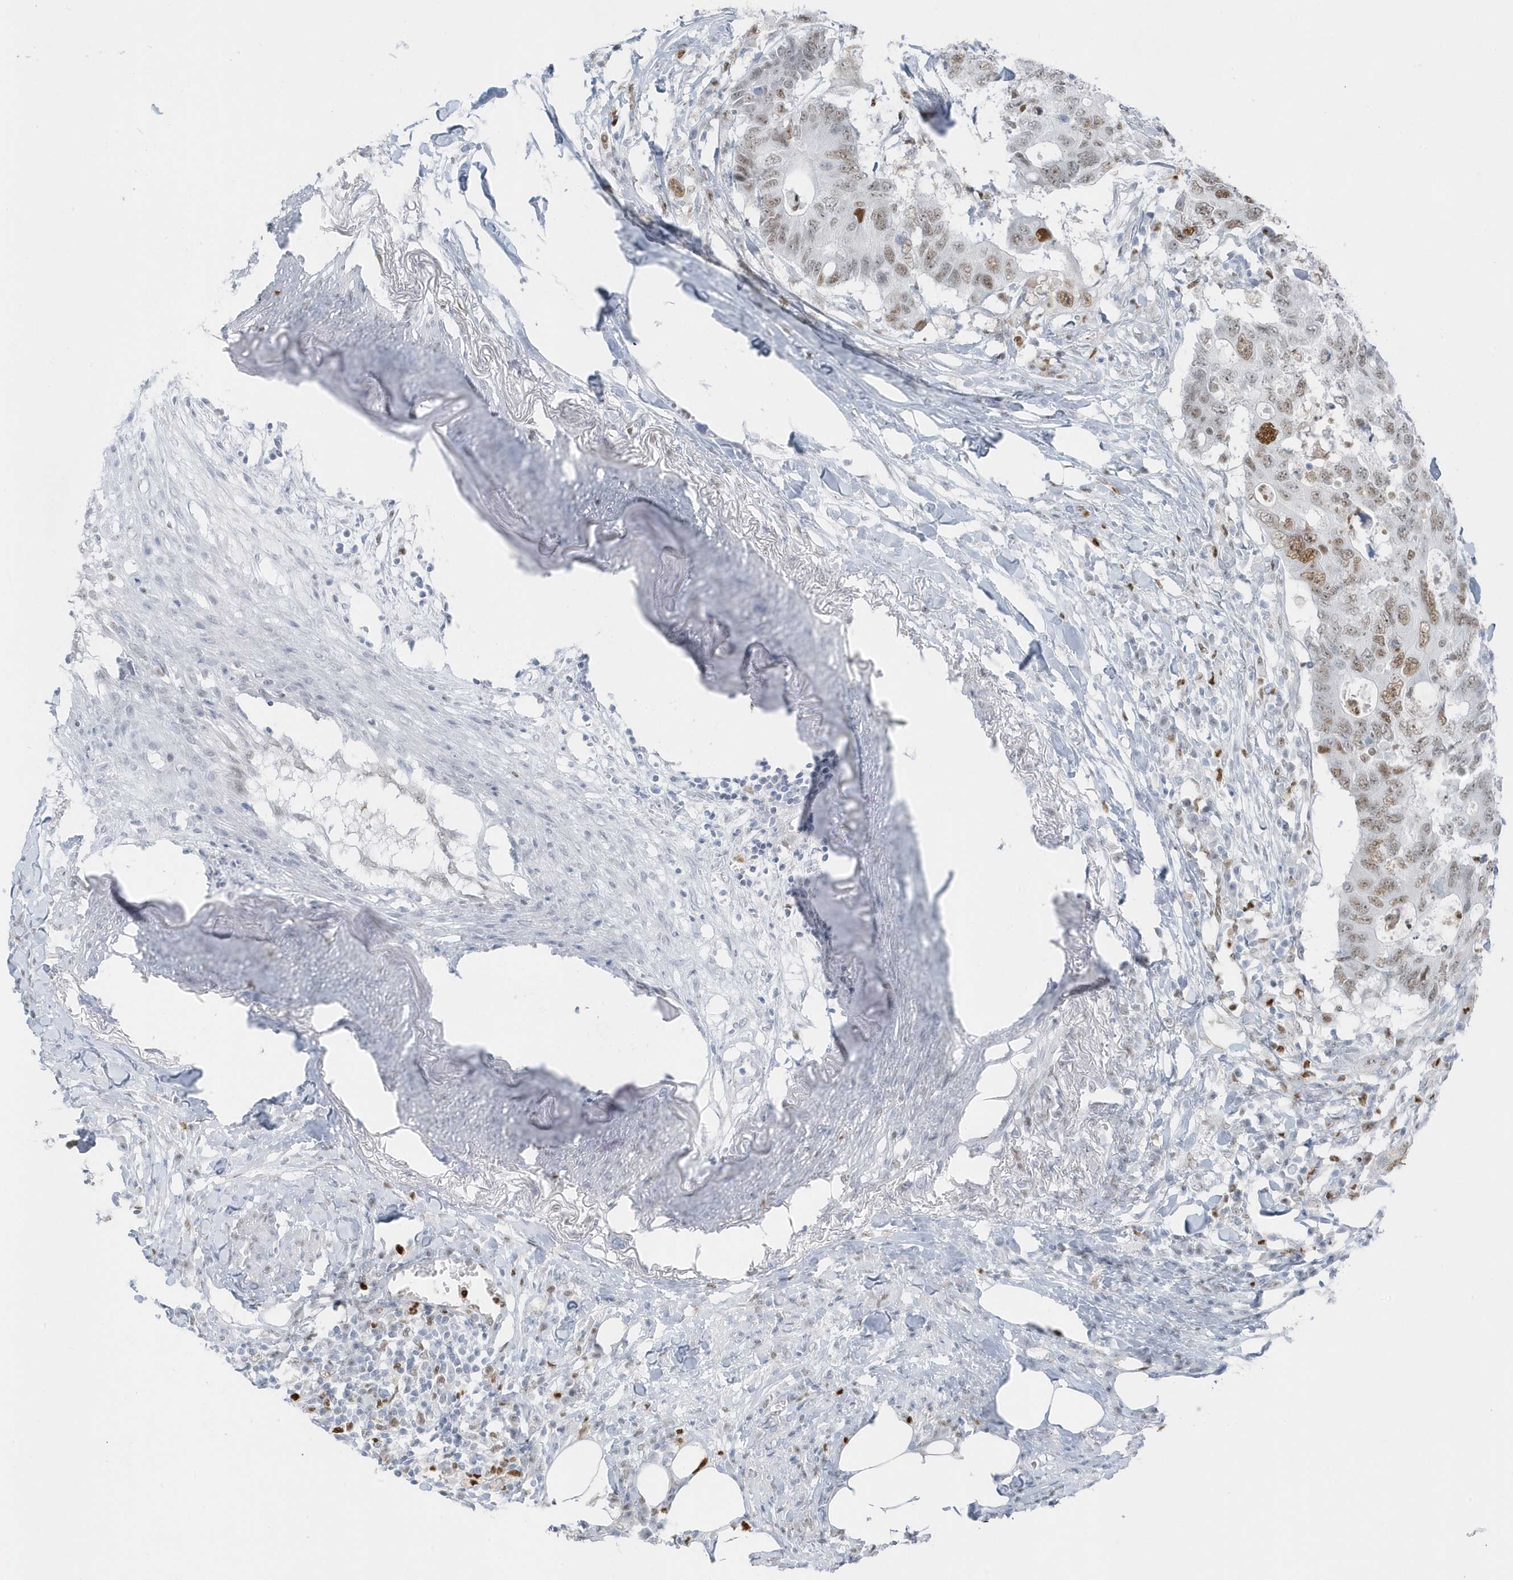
{"staining": {"intensity": "moderate", "quantity": "<25%", "location": "nuclear"}, "tissue": "colorectal cancer", "cell_type": "Tumor cells", "image_type": "cancer", "snomed": [{"axis": "morphology", "description": "Adenocarcinoma, NOS"}, {"axis": "topography", "description": "Colon"}], "caption": "Immunohistochemistry histopathology image of neoplastic tissue: colorectal adenocarcinoma stained using immunohistochemistry reveals low levels of moderate protein expression localized specifically in the nuclear of tumor cells, appearing as a nuclear brown color.", "gene": "SMIM34", "patient": {"sex": "male", "age": 71}}